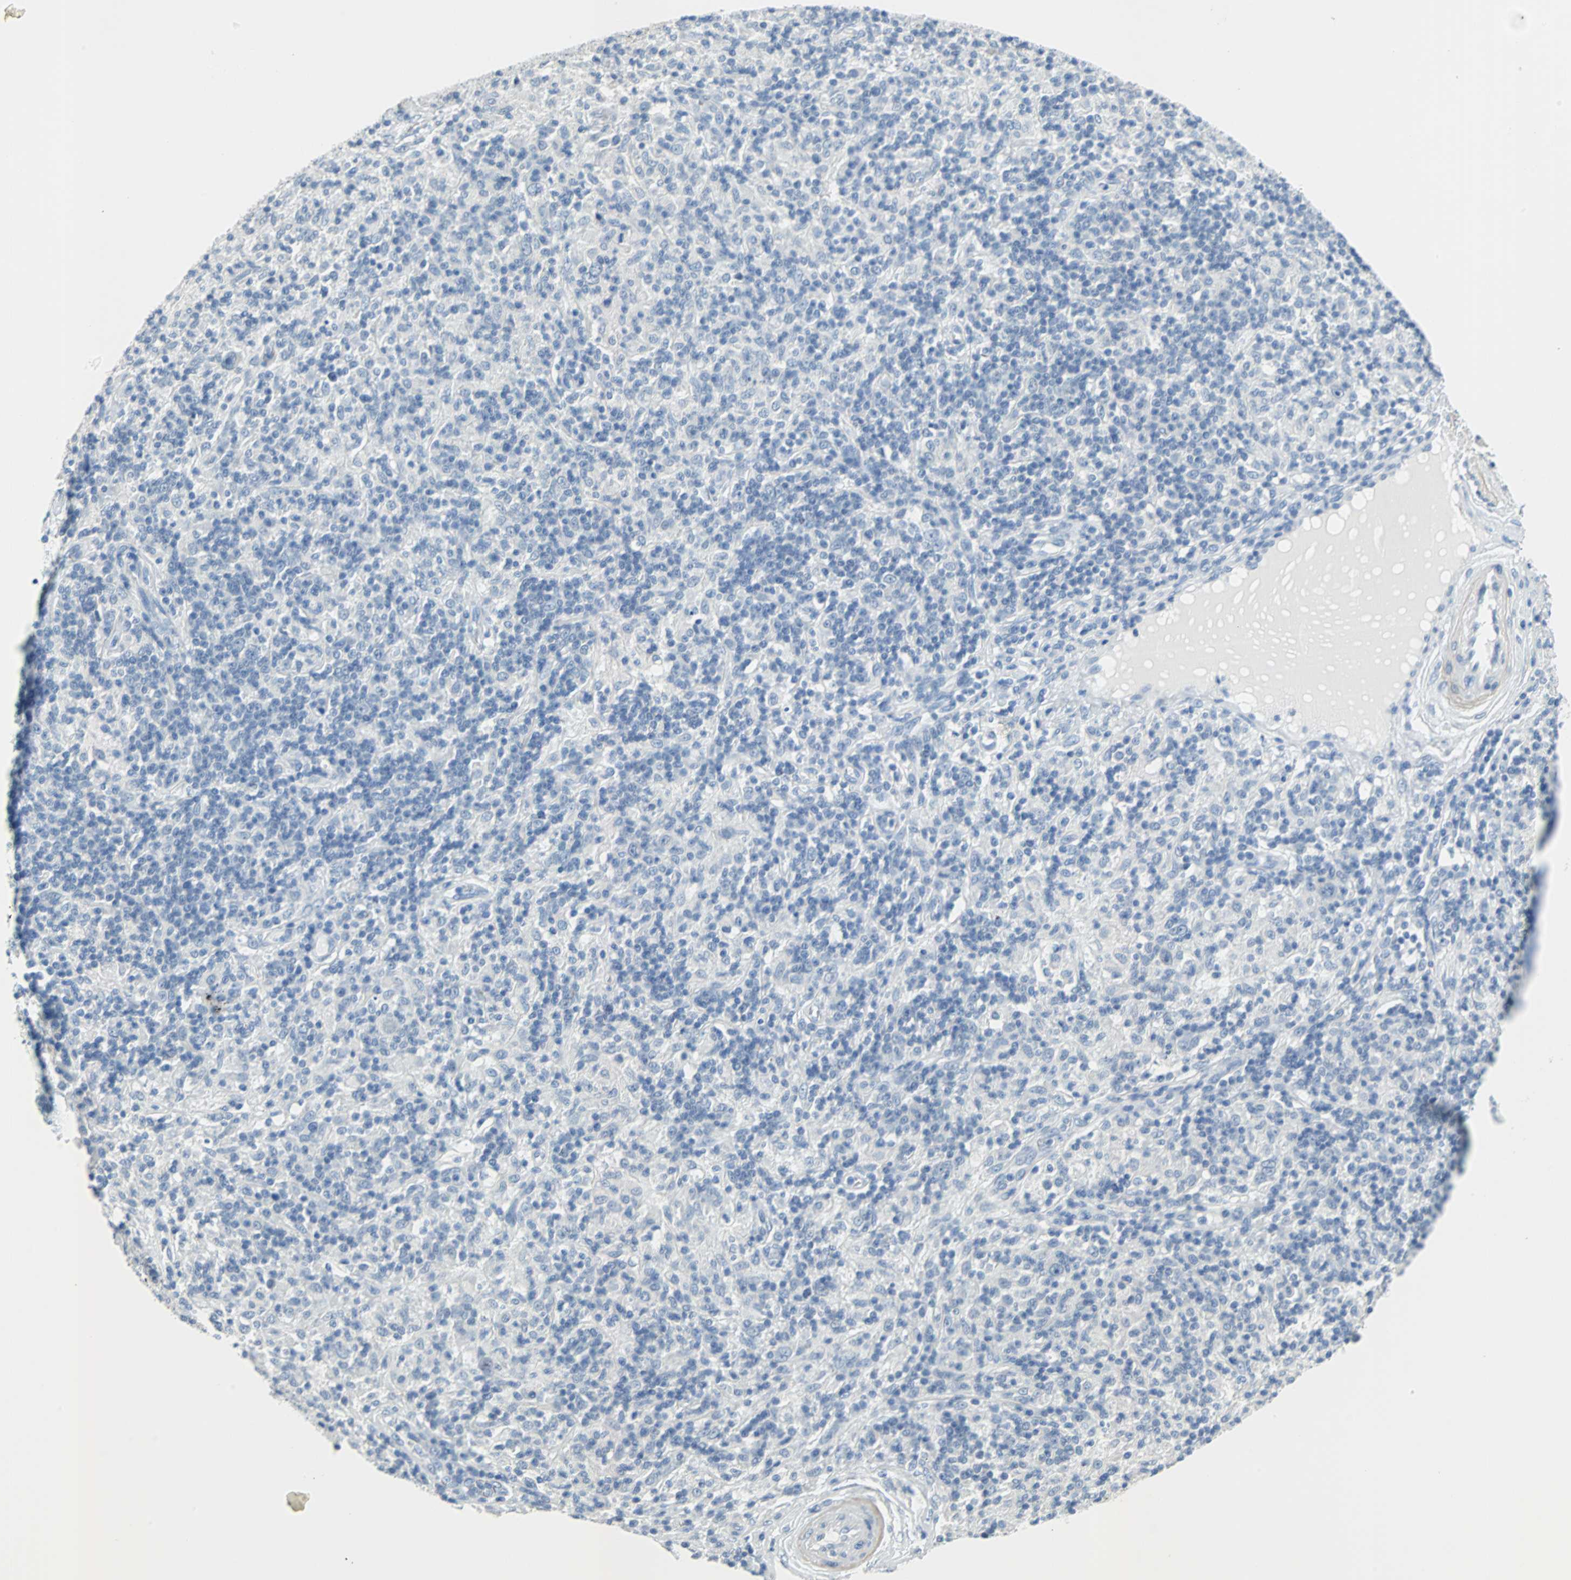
{"staining": {"intensity": "negative", "quantity": "none", "location": "none"}, "tissue": "lymphoma", "cell_type": "Tumor cells", "image_type": "cancer", "snomed": [{"axis": "morphology", "description": "Hodgkin's disease, NOS"}, {"axis": "topography", "description": "Lymph node"}], "caption": "High power microscopy photomicrograph of an immunohistochemistry micrograph of Hodgkin's disease, revealing no significant positivity in tumor cells. (DAB immunohistochemistry (IHC) visualized using brightfield microscopy, high magnification).", "gene": "MUC7", "patient": {"sex": "male", "age": 70}}